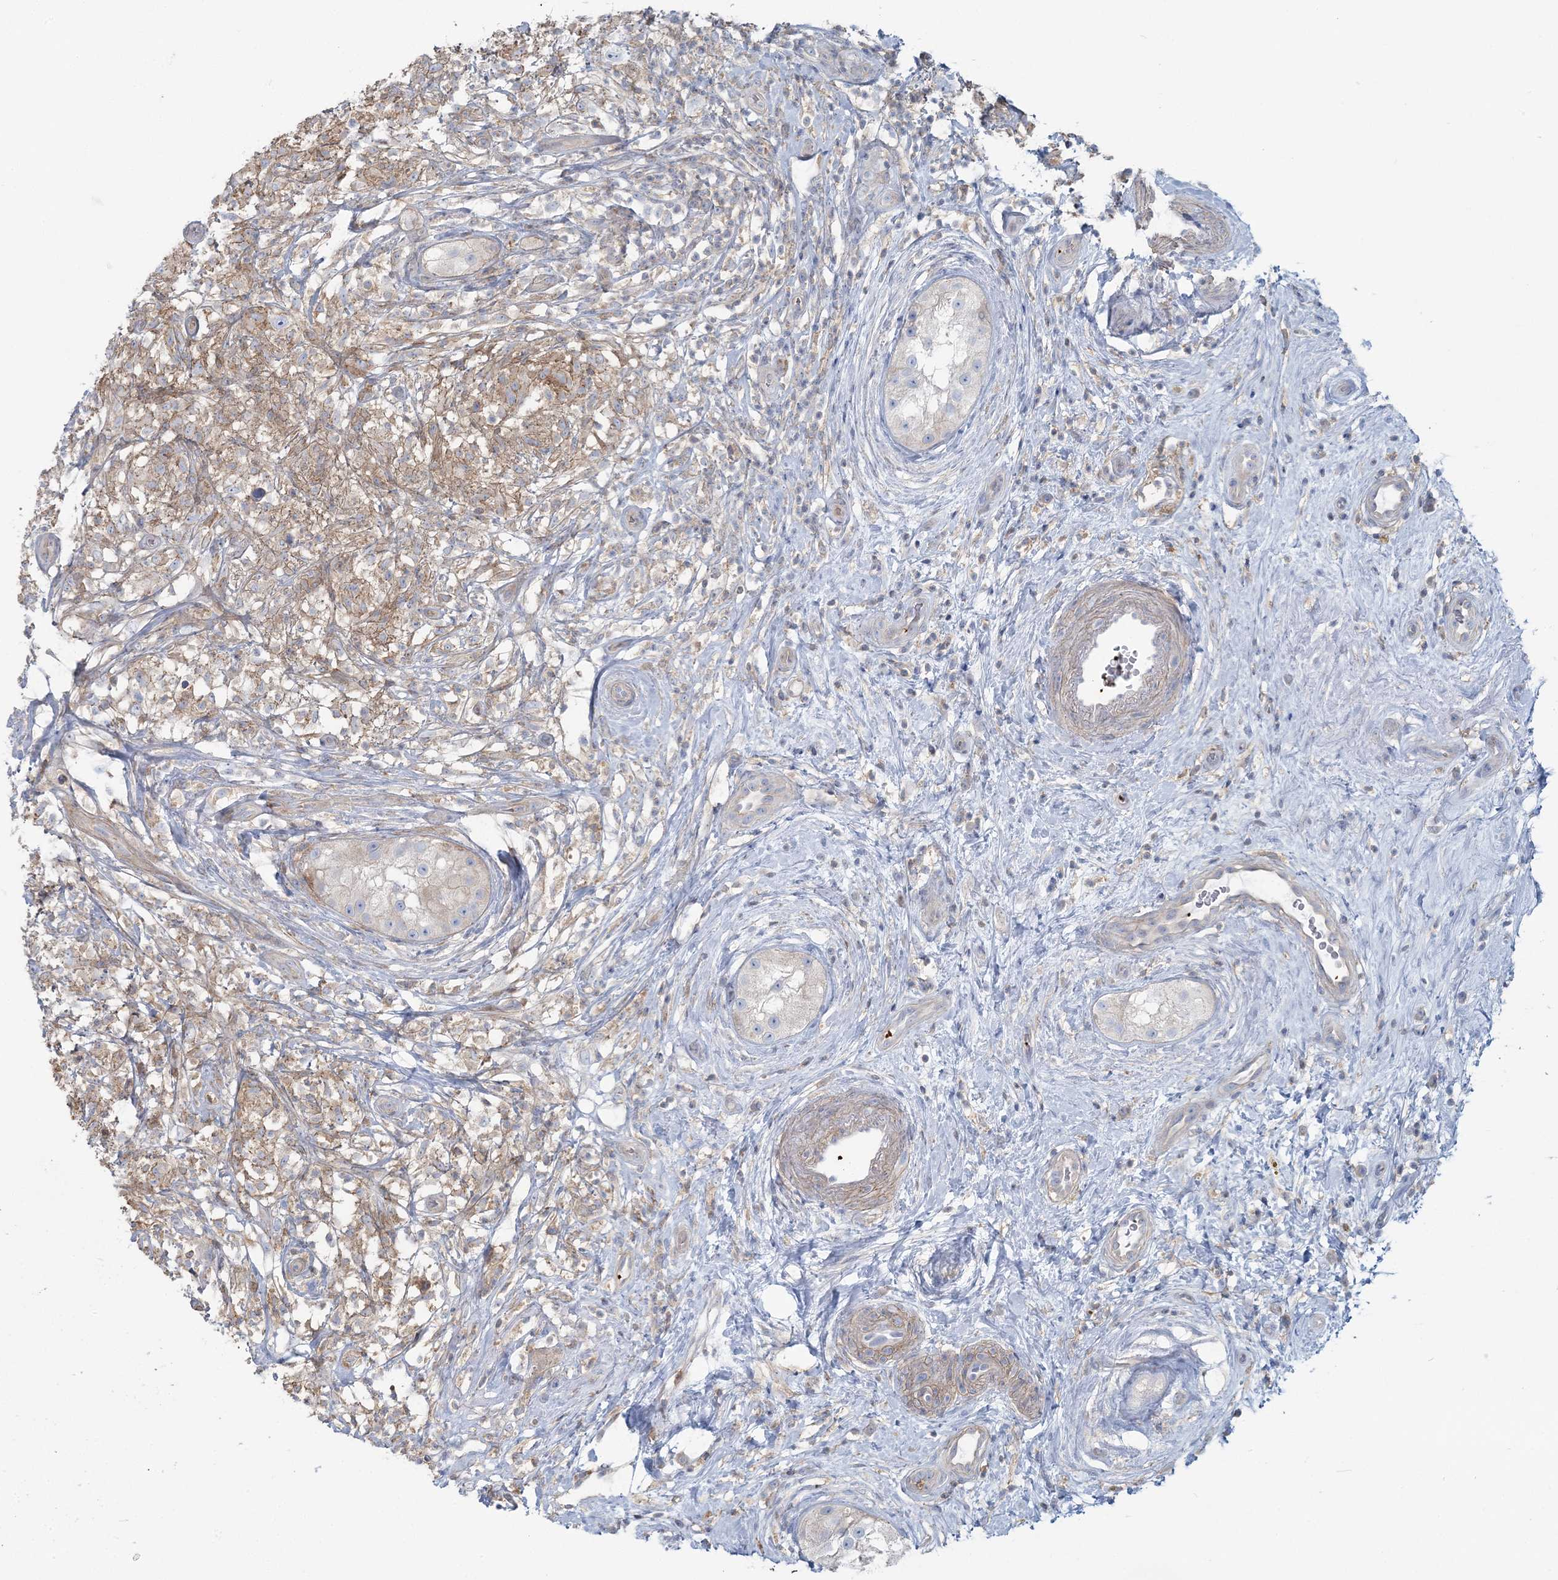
{"staining": {"intensity": "negative", "quantity": "none", "location": "none"}, "tissue": "testis cancer", "cell_type": "Tumor cells", "image_type": "cancer", "snomed": [{"axis": "morphology", "description": "Seminoma, NOS"}, {"axis": "topography", "description": "Testis"}], "caption": "DAB immunohistochemical staining of testis seminoma demonstrates no significant staining in tumor cells.", "gene": "CUEDC2", "patient": {"sex": "male", "age": 49}}